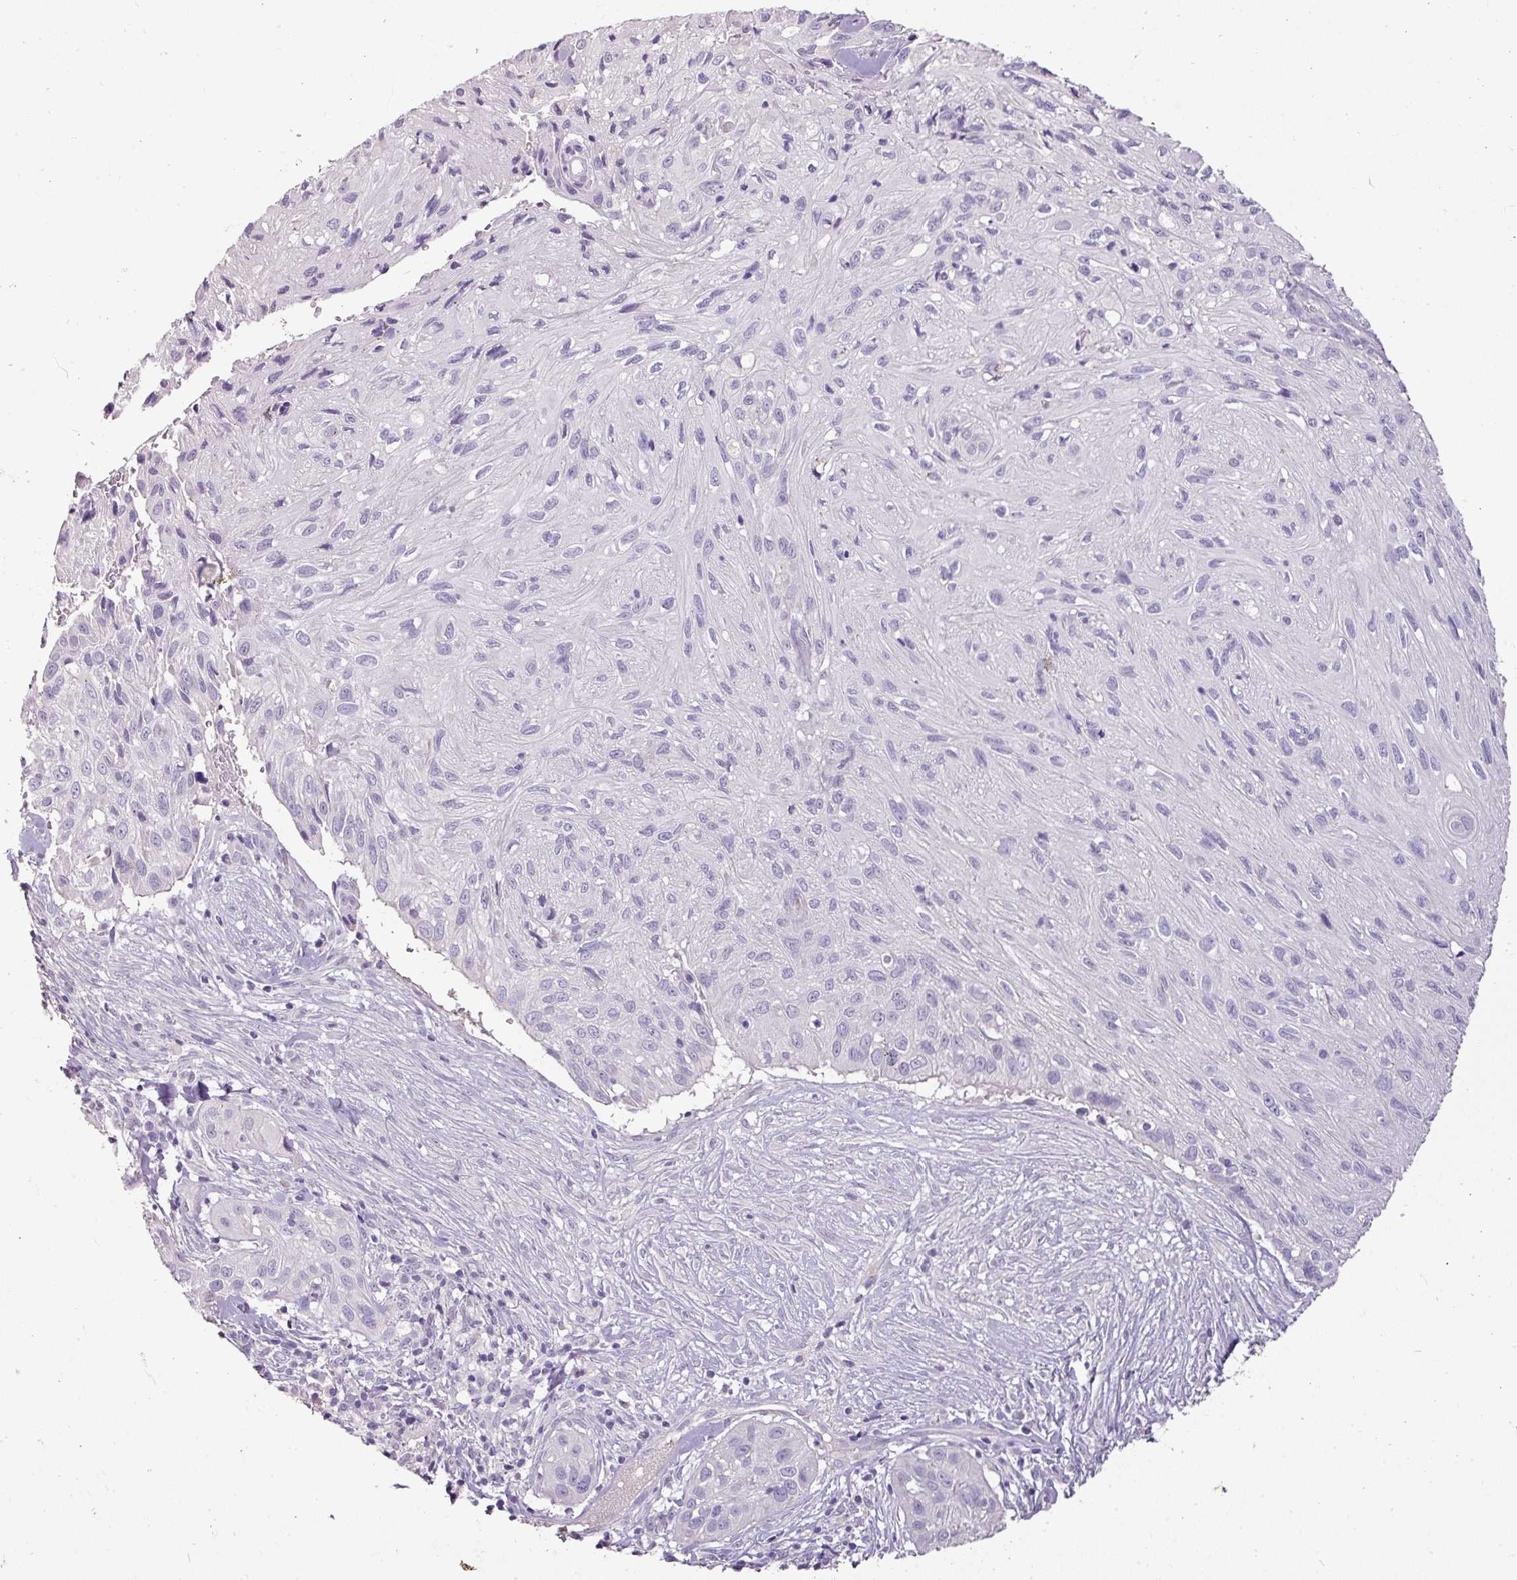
{"staining": {"intensity": "negative", "quantity": "none", "location": "none"}, "tissue": "skin cancer", "cell_type": "Tumor cells", "image_type": "cancer", "snomed": [{"axis": "morphology", "description": "Squamous cell carcinoma, NOS"}, {"axis": "topography", "description": "Skin"}], "caption": "This photomicrograph is of skin cancer (squamous cell carcinoma) stained with immunohistochemistry to label a protein in brown with the nuclei are counter-stained blue. There is no positivity in tumor cells.", "gene": "BRINP2", "patient": {"sex": "male", "age": 82}}